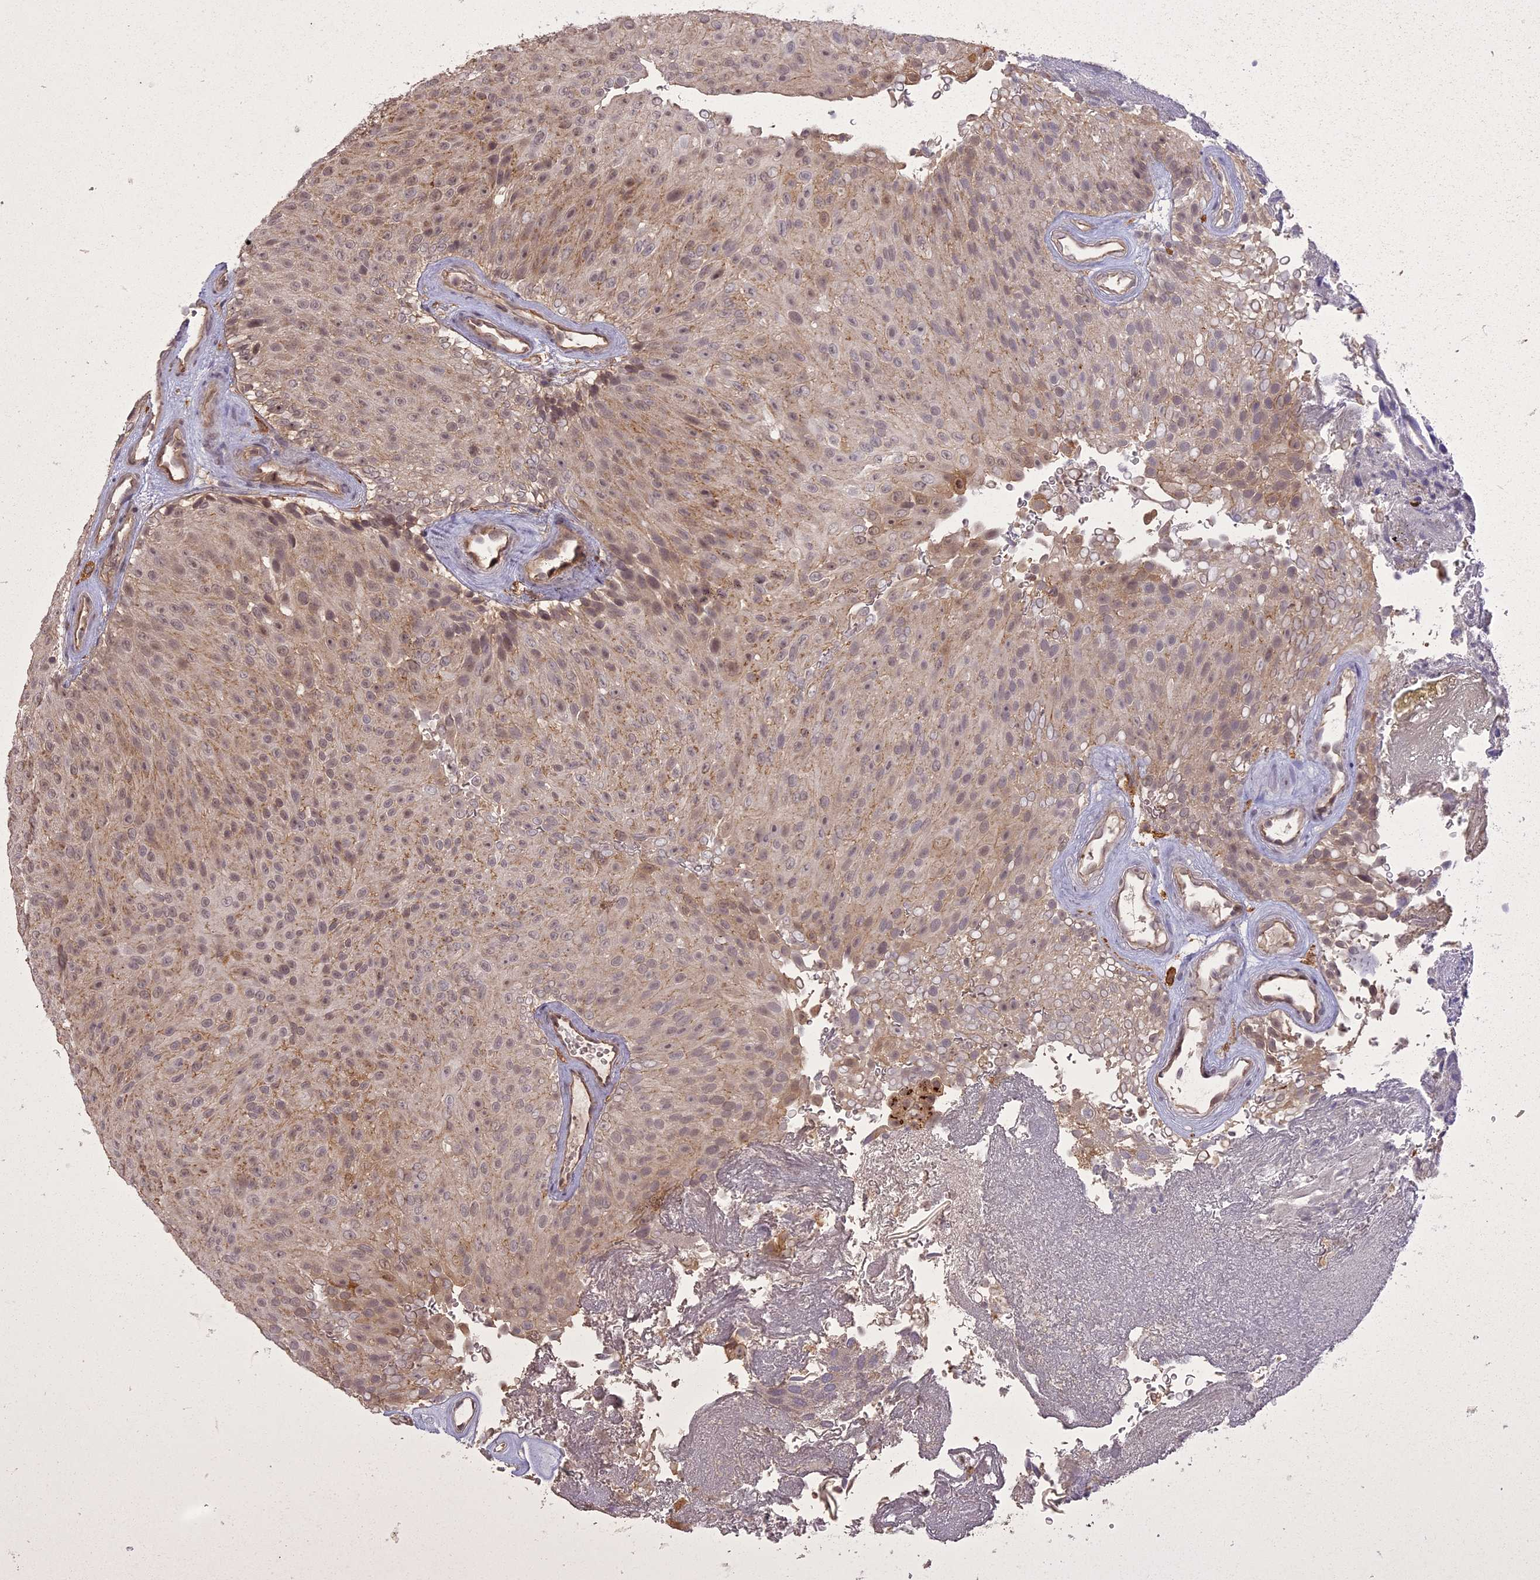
{"staining": {"intensity": "weak", "quantity": "<25%", "location": "cytoplasmic/membranous"}, "tissue": "urothelial cancer", "cell_type": "Tumor cells", "image_type": "cancer", "snomed": [{"axis": "morphology", "description": "Urothelial carcinoma, Low grade"}, {"axis": "topography", "description": "Urinary bladder"}], "caption": "DAB immunohistochemical staining of human urothelial carcinoma (low-grade) shows no significant expression in tumor cells. (Brightfield microscopy of DAB IHC at high magnification).", "gene": "ING5", "patient": {"sex": "male", "age": 78}}